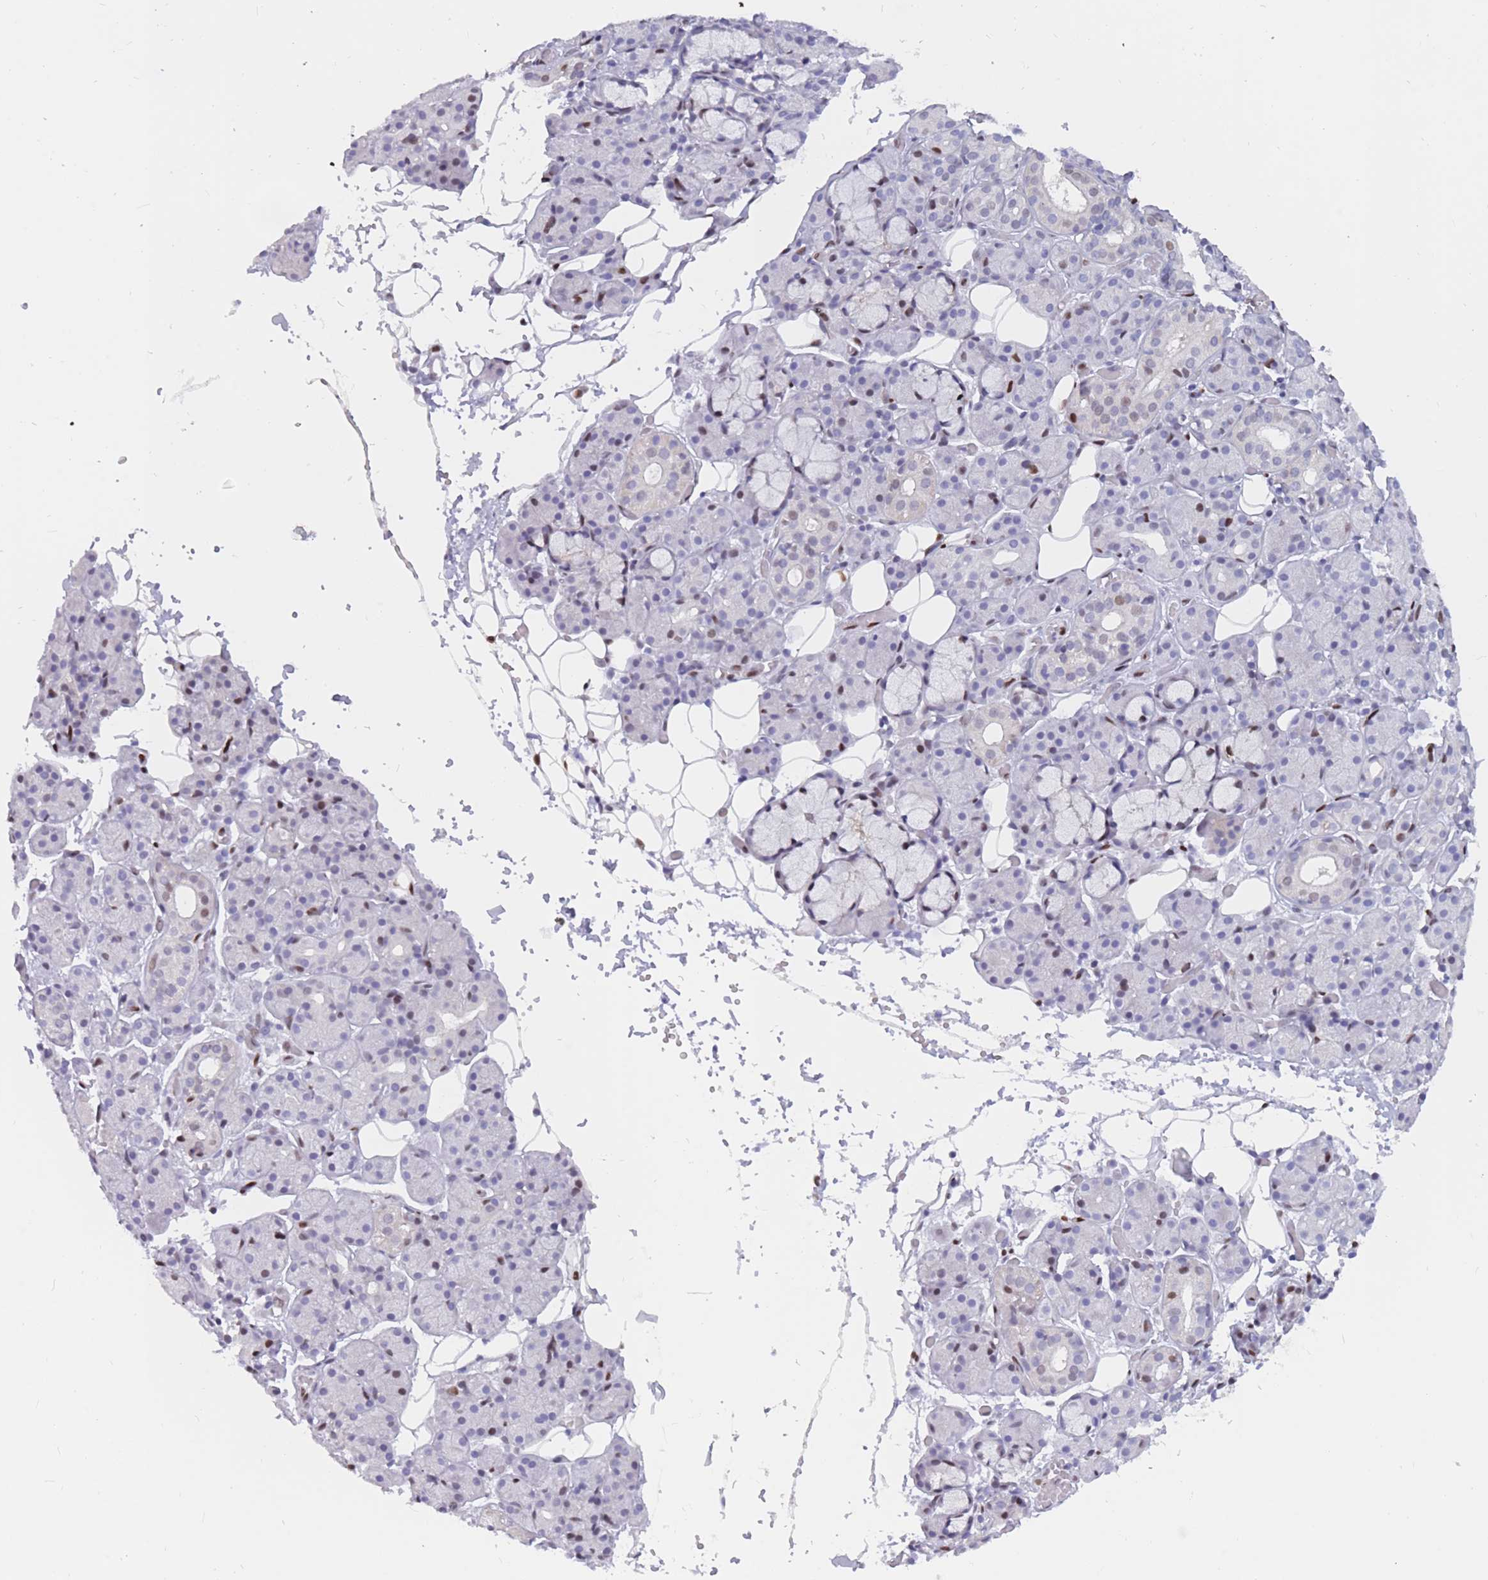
{"staining": {"intensity": "strong", "quantity": "<25%", "location": "nuclear"}, "tissue": "salivary gland", "cell_type": "Glandular cells", "image_type": "normal", "snomed": [{"axis": "morphology", "description": "Normal tissue, NOS"}, {"axis": "topography", "description": "Salivary gland"}], "caption": "An immunohistochemistry image of benign tissue is shown. Protein staining in brown labels strong nuclear positivity in salivary gland within glandular cells.", "gene": "NASP", "patient": {"sex": "male", "age": 63}}